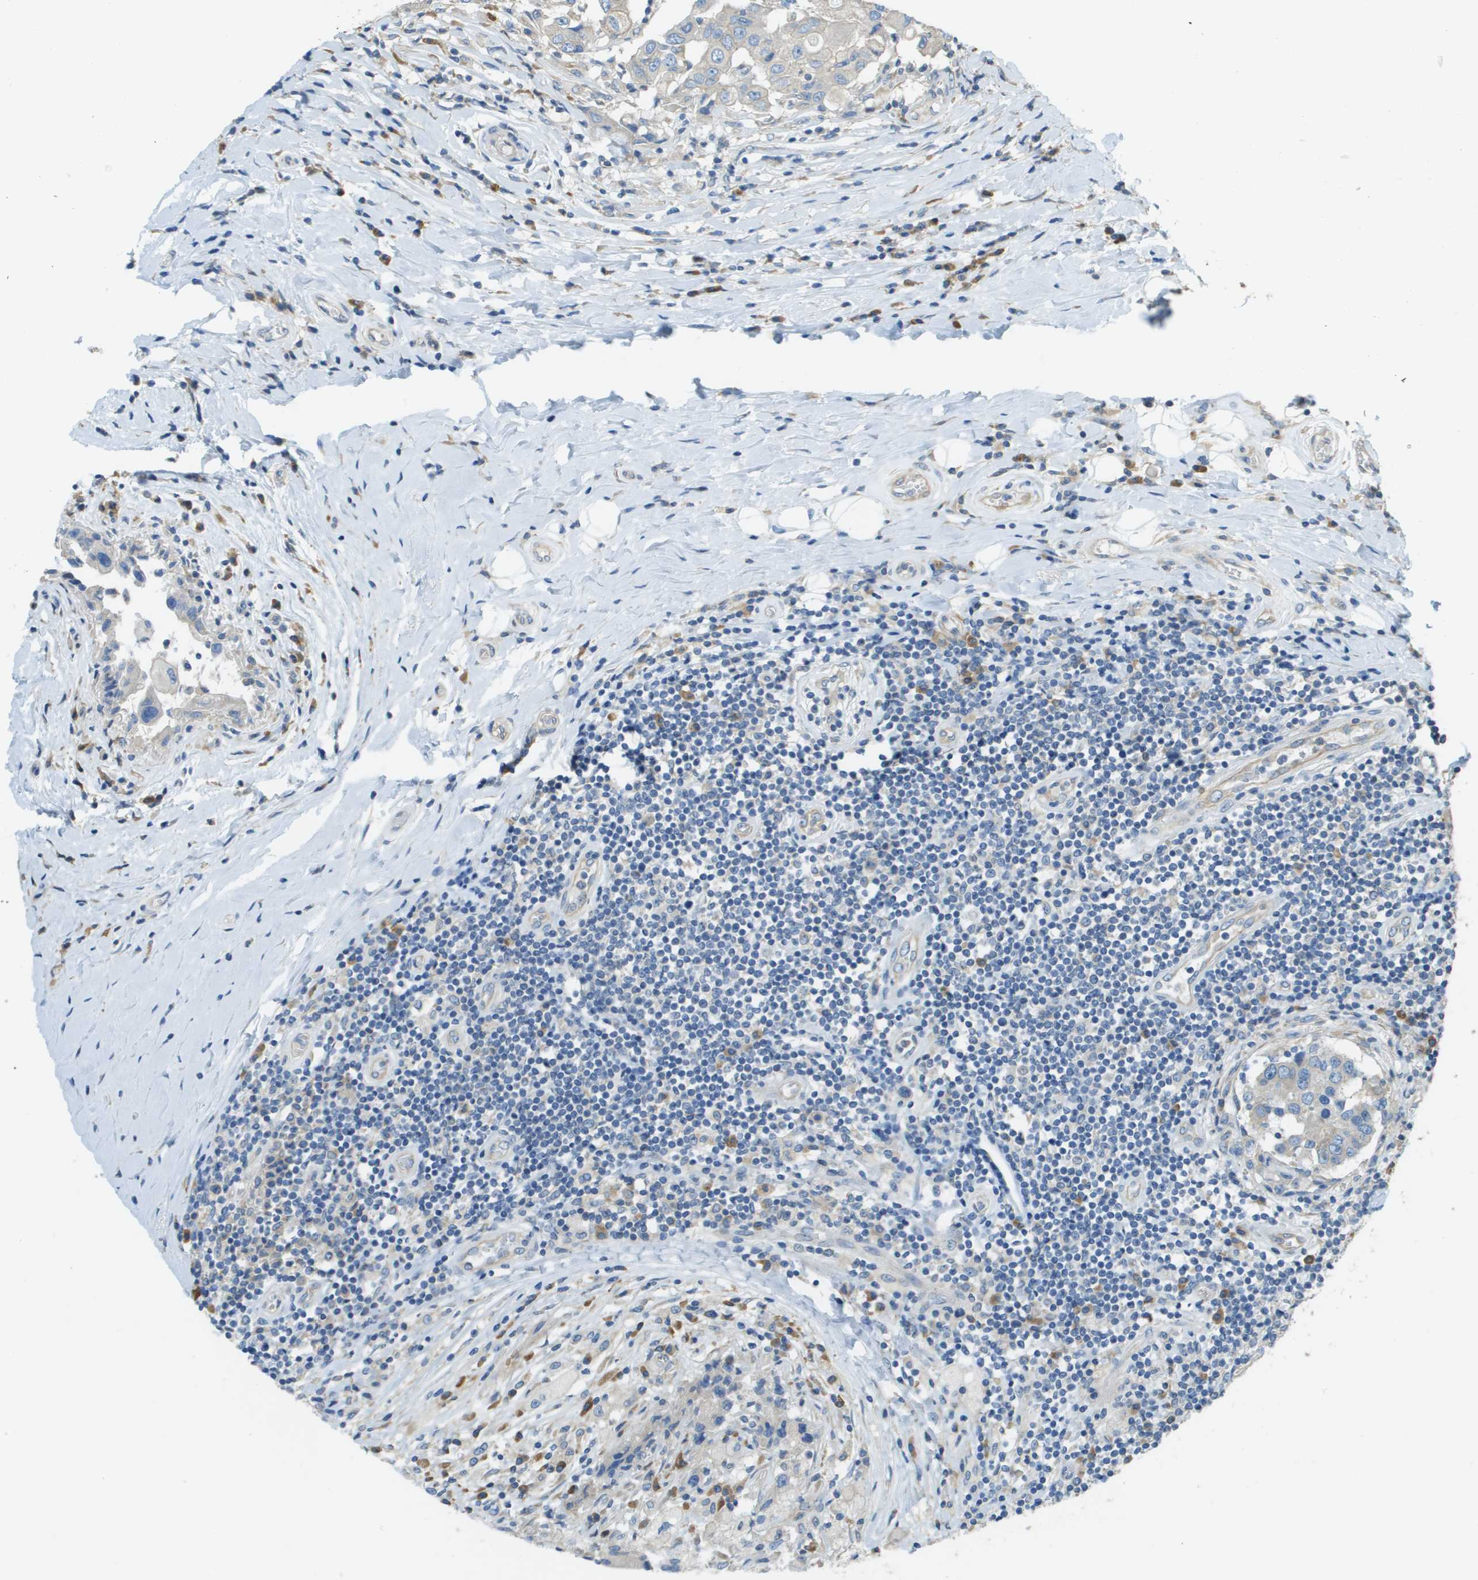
{"staining": {"intensity": "weak", "quantity": "<25%", "location": "cytoplasmic/membranous"}, "tissue": "breast cancer", "cell_type": "Tumor cells", "image_type": "cancer", "snomed": [{"axis": "morphology", "description": "Duct carcinoma"}, {"axis": "topography", "description": "Breast"}], "caption": "Protein analysis of breast cancer (intraductal carcinoma) displays no significant positivity in tumor cells. The staining is performed using DAB brown chromogen with nuclei counter-stained in using hematoxylin.", "gene": "DNAJB11", "patient": {"sex": "female", "age": 27}}